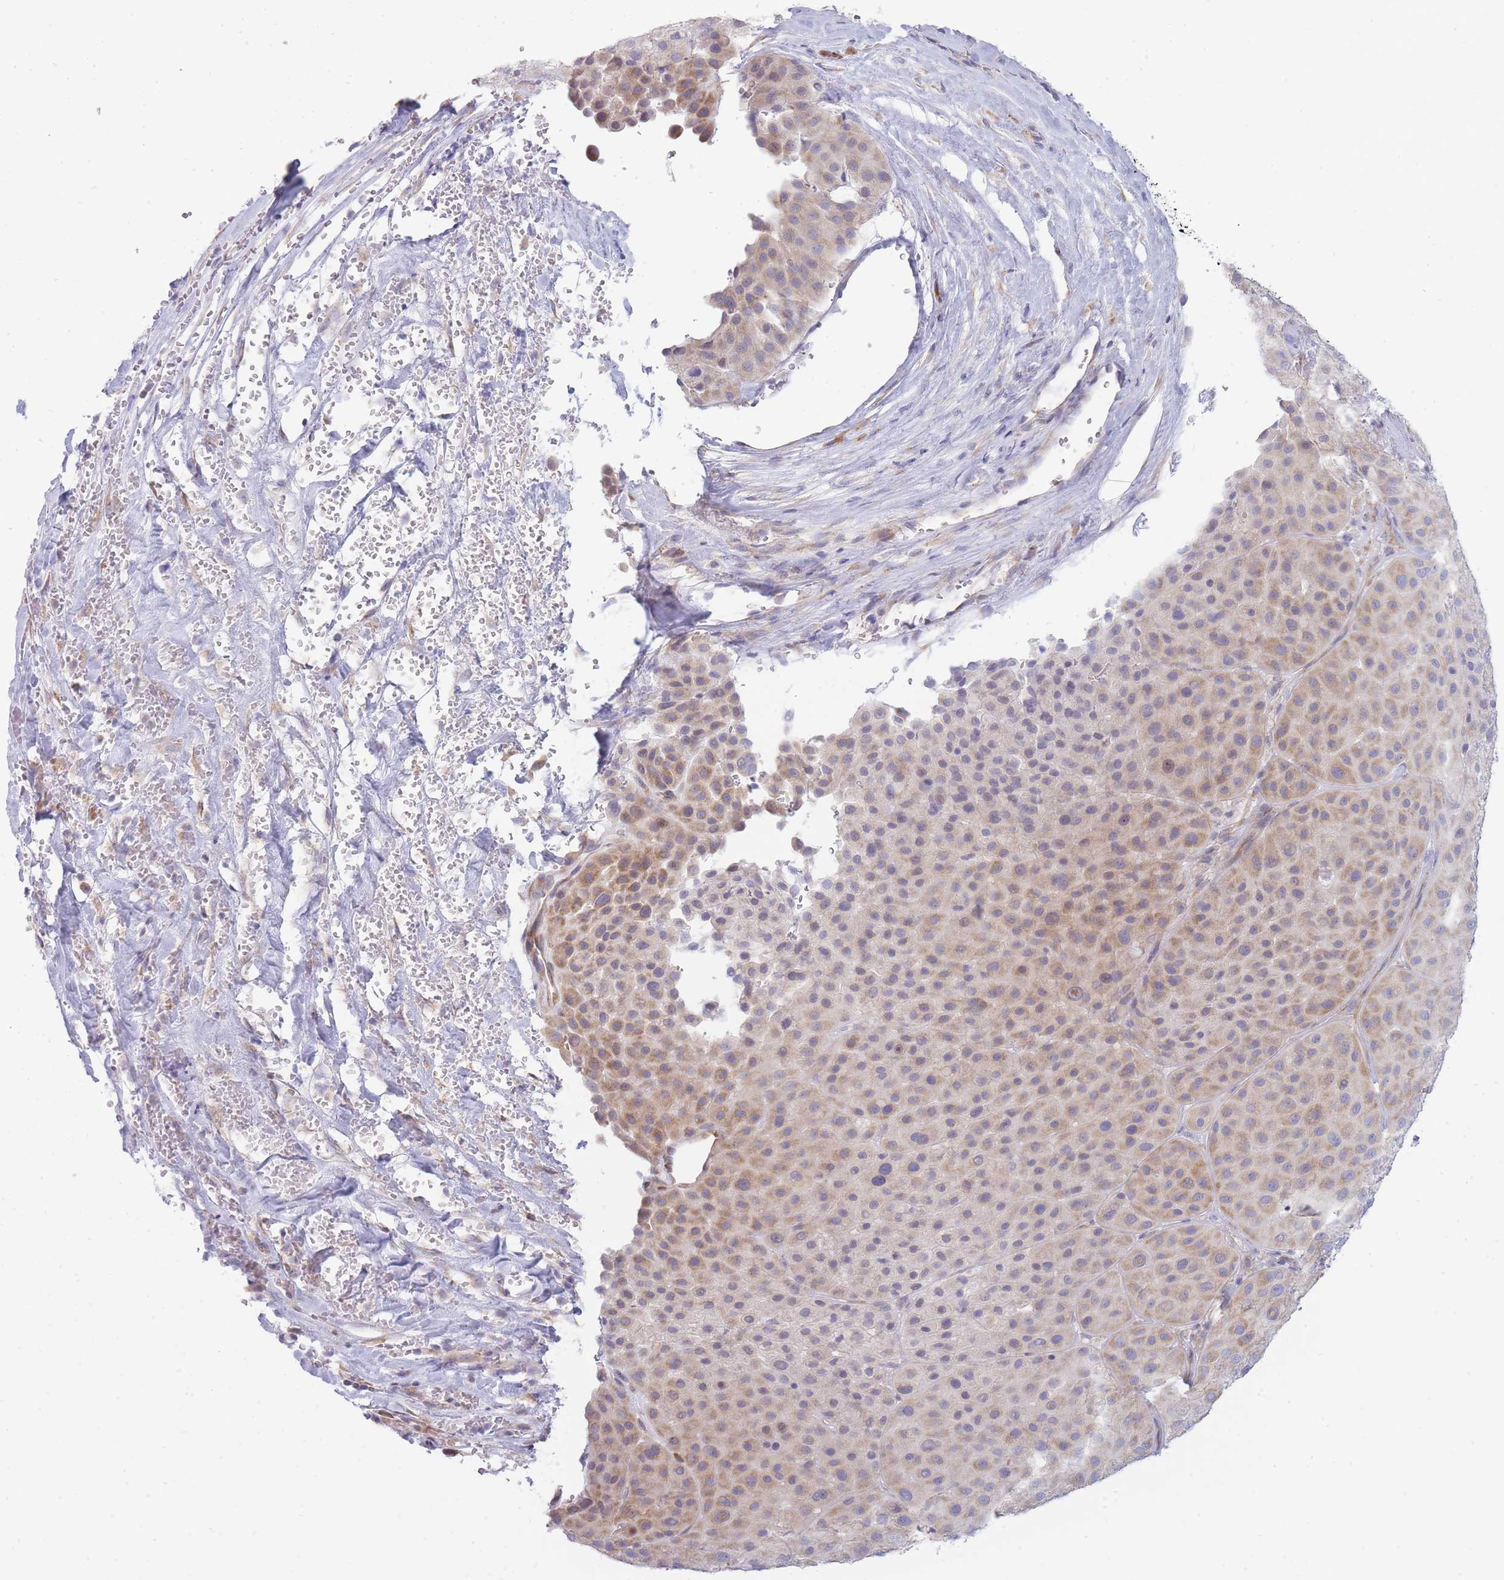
{"staining": {"intensity": "moderate", "quantity": "<25%", "location": "cytoplasmic/membranous"}, "tissue": "melanoma", "cell_type": "Tumor cells", "image_type": "cancer", "snomed": [{"axis": "morphology", "description": "Malignant melanoma, Metastatic site"}, {"axis": "topography", "description": "Smooth muscle"}], "caption": "The image reveals staining of melanoma, revealing moderate cytoplasmic/membranous protein positivity (brown color) within tumor cells.", "gene": "OR5L2", "patient": {"sex": "male", "age": 41}}